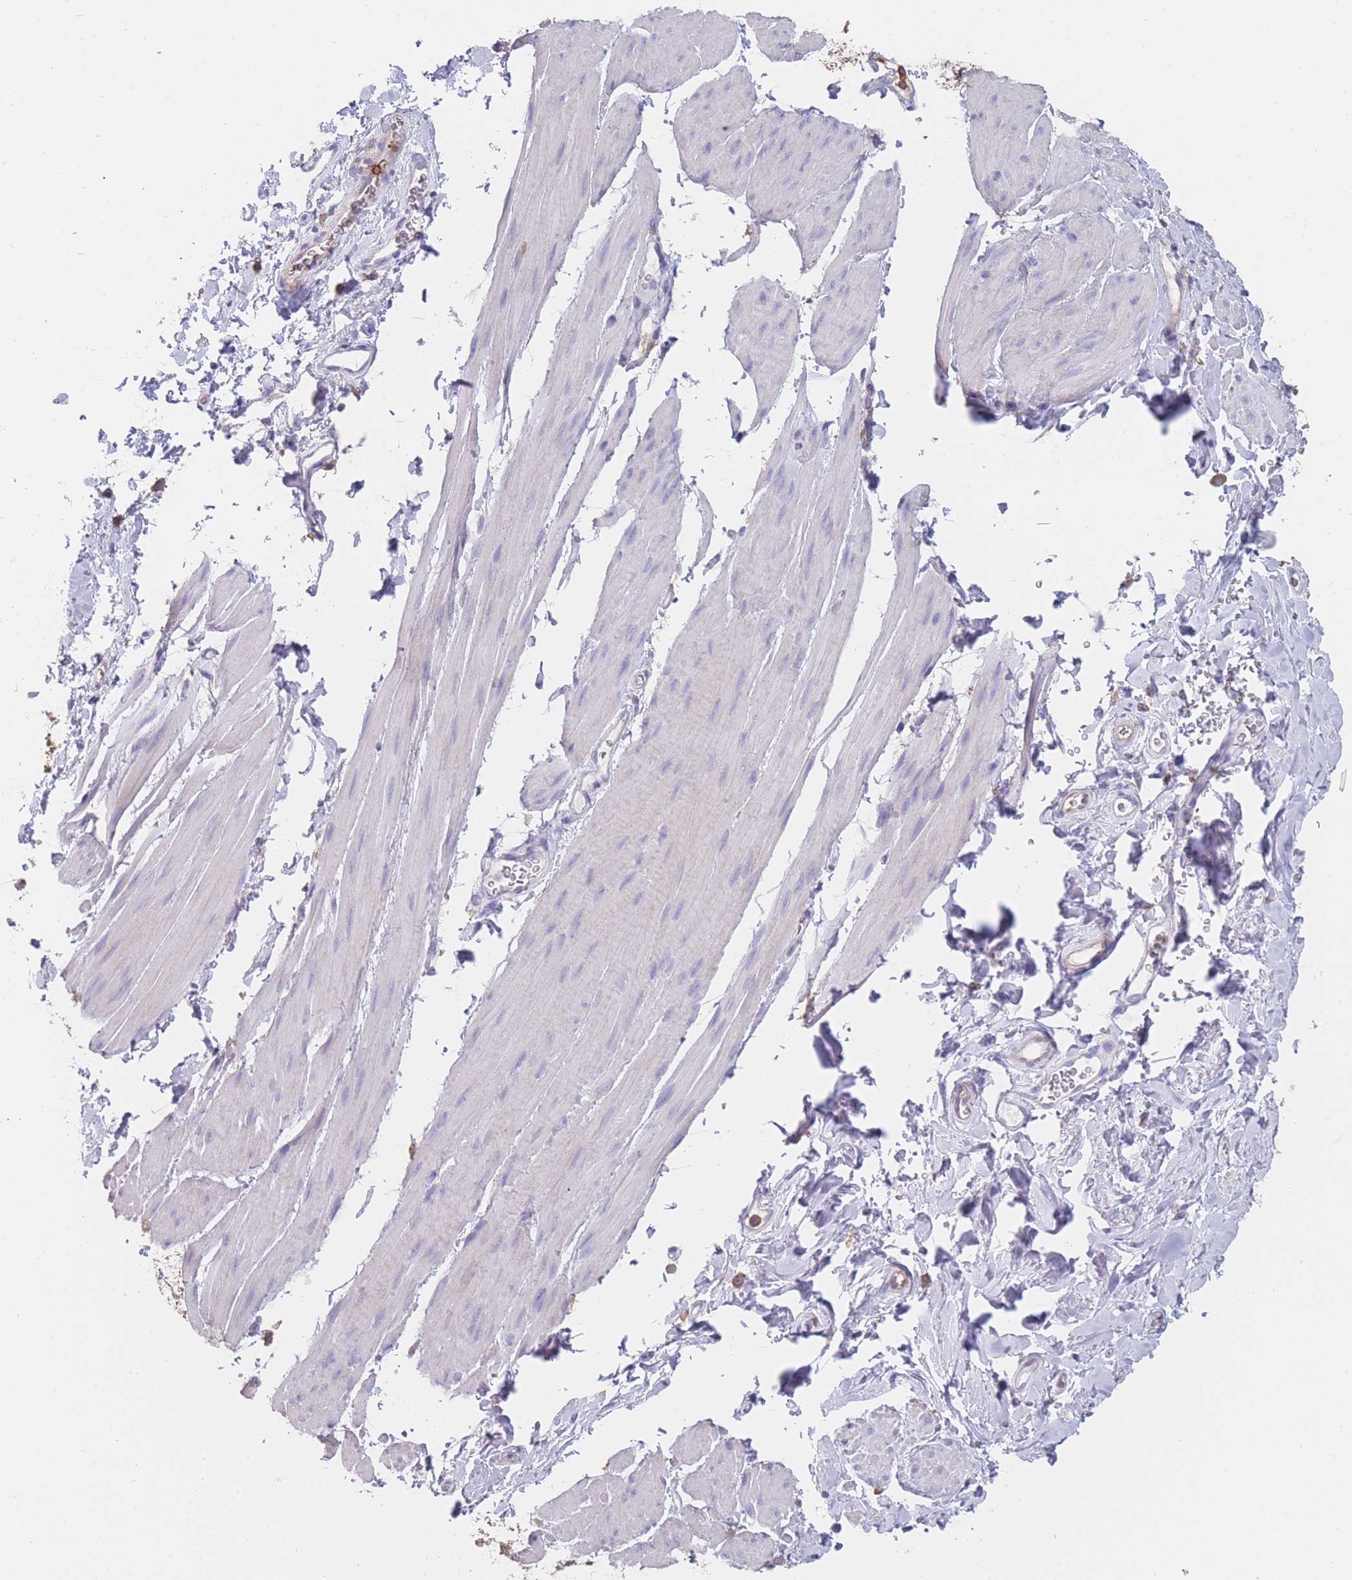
{"staining": {"intensity": "negative", "quantity": "none", "location": "none"}, "tissue": "smooth muscle", "cell_type": "Smooth muscle cells", "image_type": "normal", "snomed": [{"axis": "morphology", "description": "Normal tissue, NOS"}, {"axis": "topography", "description": "Smooth muscle"}, {"axis": "topography", "description": "Peripheral nerve tissue"}], "caption": "Immunohistochemical staining of normal smooth muscle shows no significant expression in smooth muscle cells. (DAB (3,3'-diaminobenzidine) immunohistochemistry (IHC), high magnification).", "gene": "CLEC12A", "patient": {"sex": "male", "age": 69}}